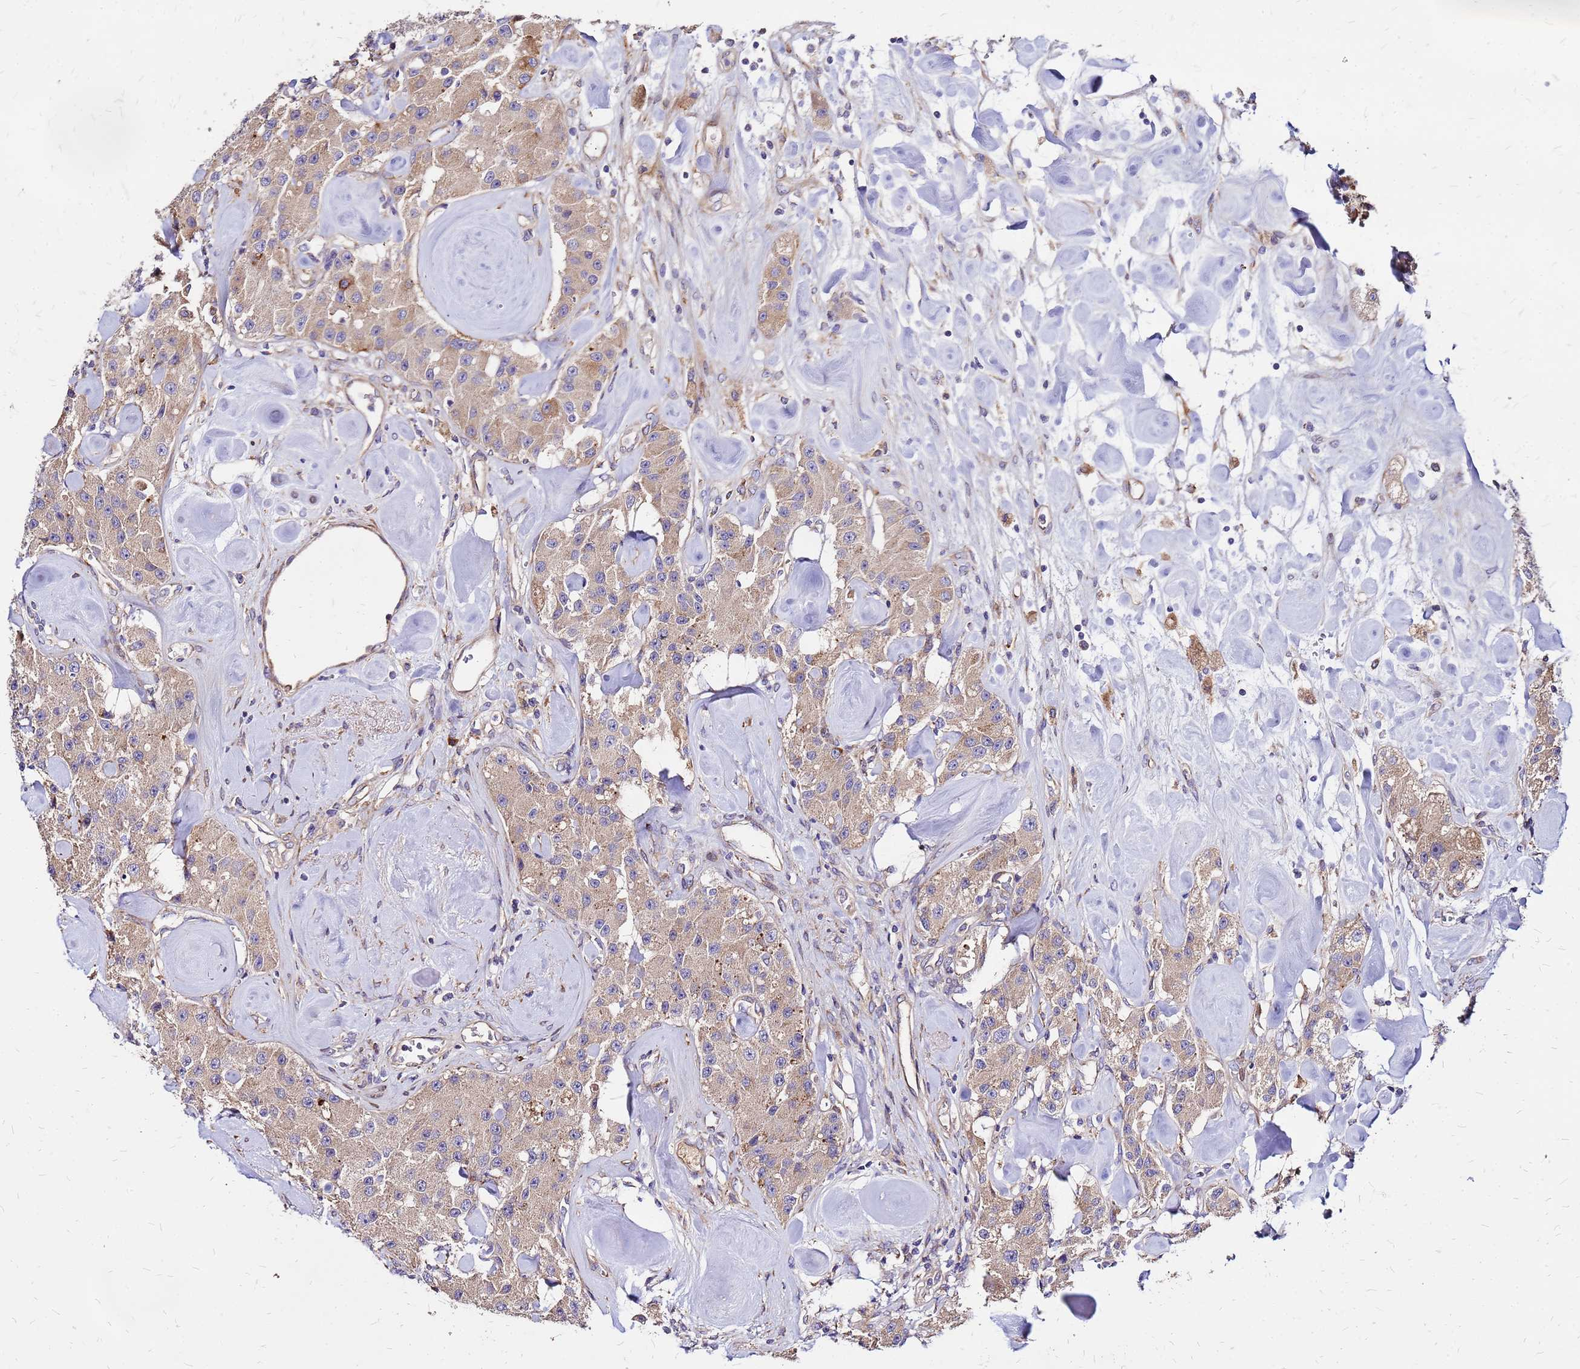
{"staining": {"intensity": "moderate", "quantity": ">75%", "location": "cytoplasmic/membranous"}, "tissue": "carcinoid", "cell_type": "Tumor cells", "image_type": "cancer", "snomed": [{"axis": "morphology", "description": "Carcinoid, malignant, NOS"}, {"axis": "topography", "description": "Pancreas"}], "caption": "Carcinoid stained with DAB (3,3'-diaminobenzidine) immunohistochemistry (IHC) demonstrates medium levels of moderate cytoplasmic/membranous expression in approximately >75% of tumor cells. The protein of interest is stained brown, and the nuclei are stained in blue (DAB IHC with brightfield microscopy, high magnification).", "gene": "VMO1", "patient": {"sex": "male", "age": 41}}